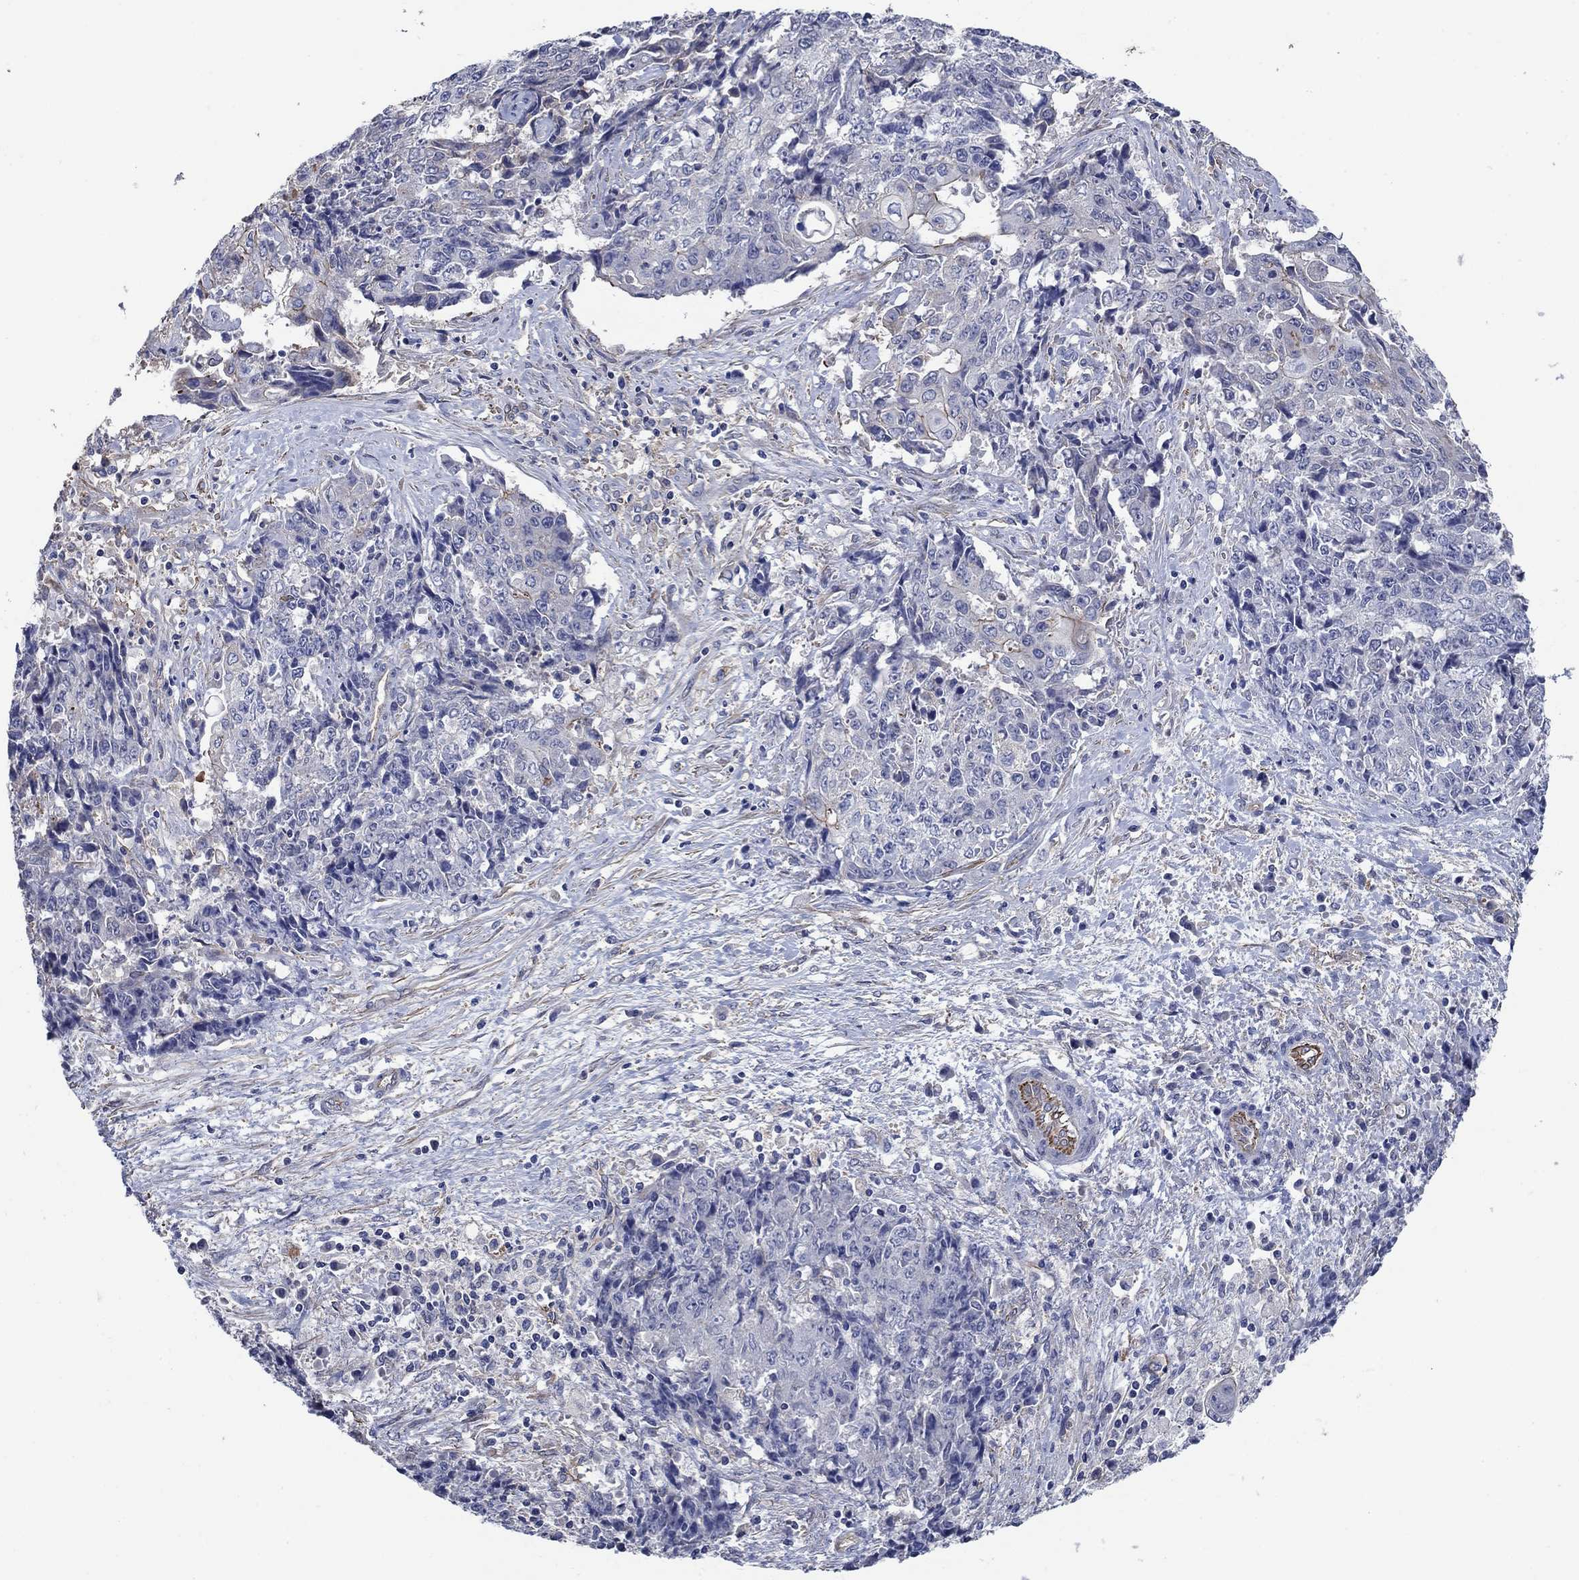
{"staining": {"intensity": "negative", "quantity": "none", "location": "none"}, "tissue": "ovarian cancer", "cell_type": "Tumor cells", "image_type": "cancer", "snomed": [{"axis": "morphology", "description": "Carcinoma, endometroid"}, {"axis": "topography", "description": "Ovary"}], "caption": "Human ovarian cancer stained for a protein using immunohistochemistry (IHC) reveals no positivity in tumor cells.", "gene": "FLNC", "patient": {"sex": "female", "age": 42}}